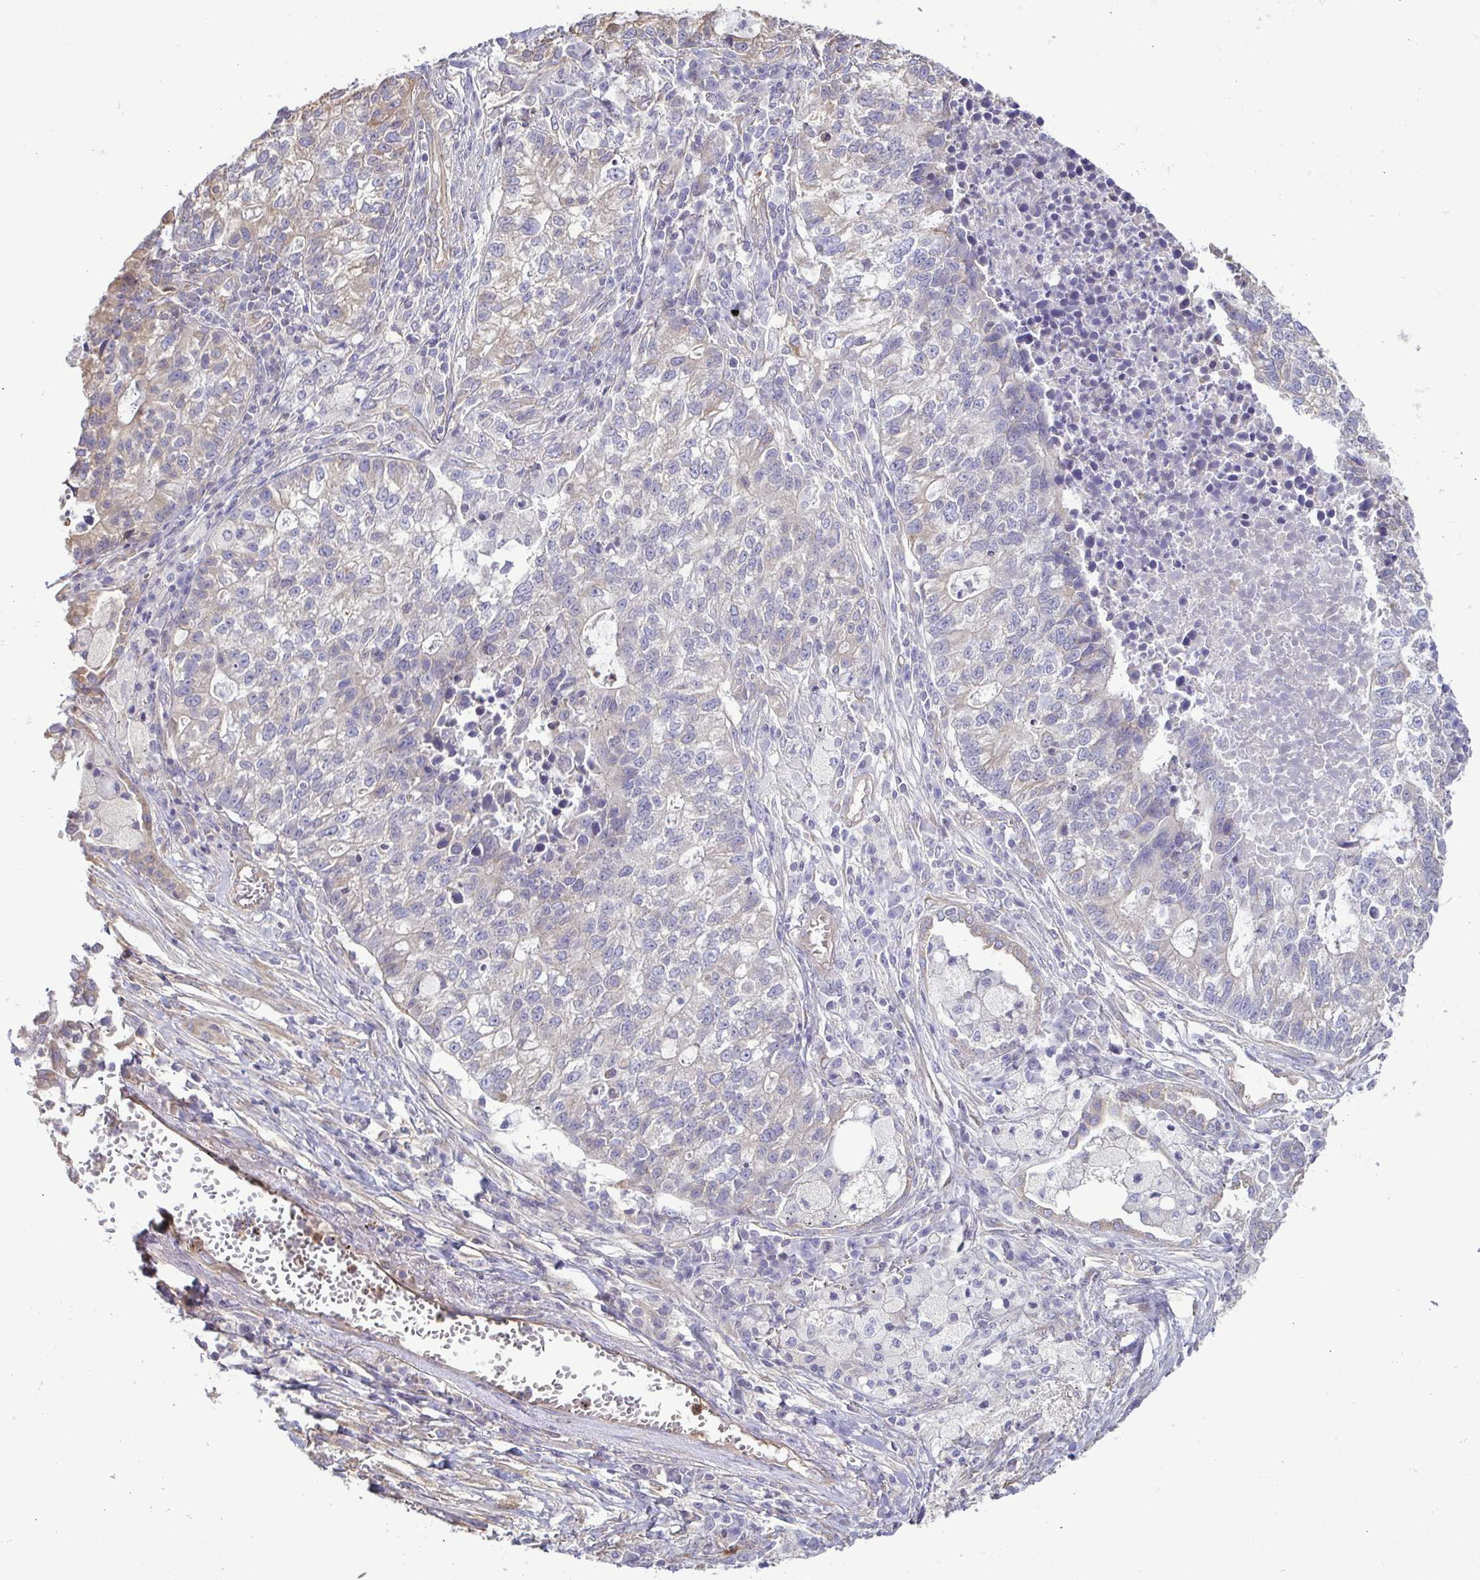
{"staining": {"intensity": "weak", "quantity": "<25%", "location": "cytoplasmic/membranous"}, "tissue": "lung cancer", "cell_type": "Tumor cells", "image_type": "cancer", "snomed": [{"axis": "morphology", "description": "Adenocarcinoma, NOS"}, {"axis": "topography", "description": "Lung"}], "caption": "This is a image of immunohistochemistry (IHC) staining of lung adenocarcinoma, which shows no staining in tumor cells.", "gene": "MYL10", "patient": {"sex": "male", "age": 57}}